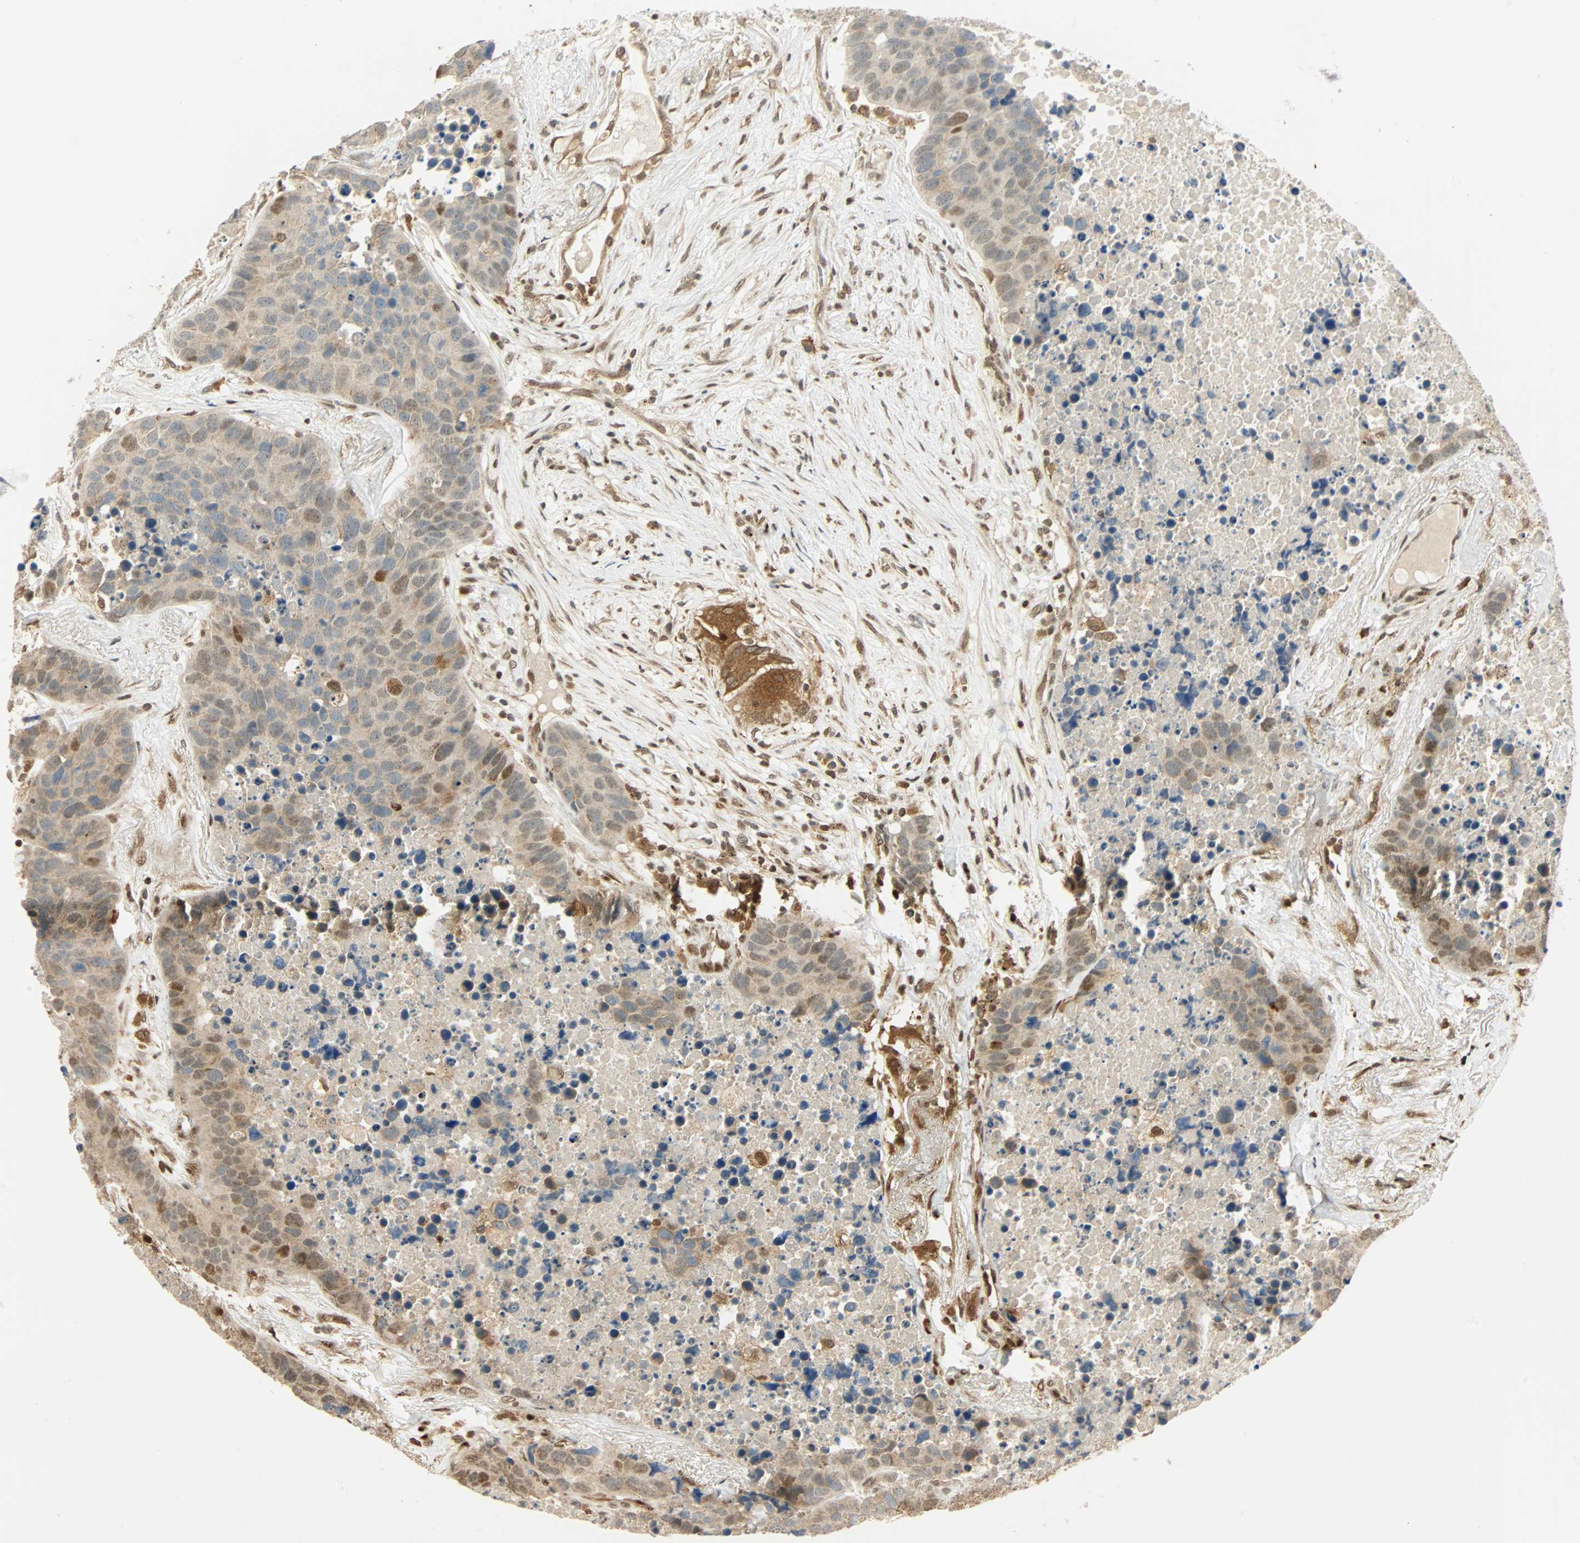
{"staining": {"intensity": "moderate", "quantity": ">75%", "location": "cytoplasmic/membranous,nuclear"}, "tissue": "carcinoid", "cell_type": "Tumor cells", "image_type": "cancer", "snomed": [{"axis": "morphology", "description": "Carcinoid, malignant, NOS"}, {"axis": "topography", "description": "Lung"}], "caption": "Carcinoid stained with a protein marker reveals moderate staining in tumor cells.", "gene": "PNPLA6", "patient": {"sex": "male", "age": 60}}